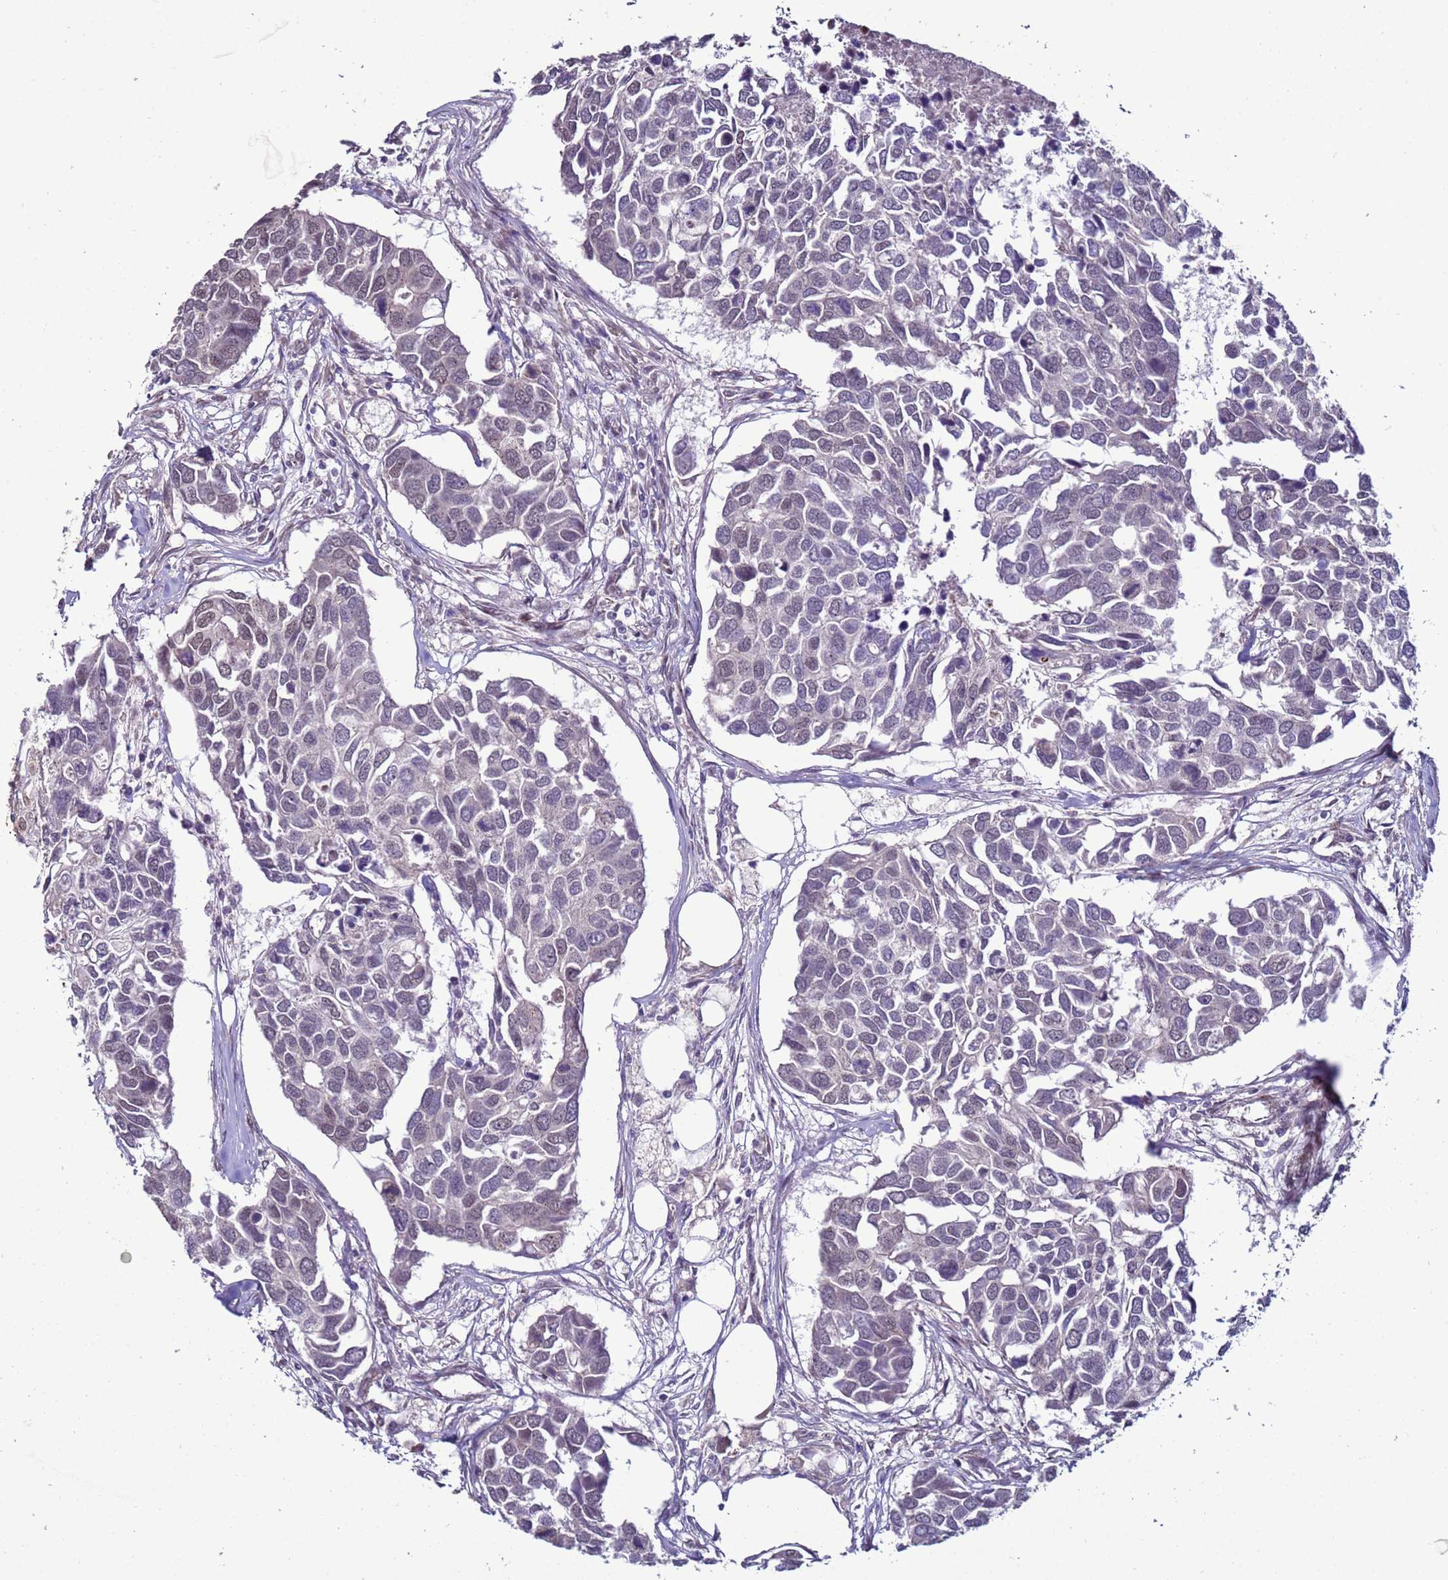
{"staining": {"intensity": "negative", "quantity": "none", "location": "none"}, "tissue": "breast cancer", "cell_type": "Tumor cells", "image_type": "cancer", "snomed": [{"axis": "morphology", "description": "Duct carcinoma"}, {"axis": "topography", "description": "Breast"}], "caption": "Immunohistochemical staining of invasive ductal carcinoma (breast) shows no significant positivity in tumor cells.", "gene": "SHC3", "patient": {"sex": "female", "age": 83}}